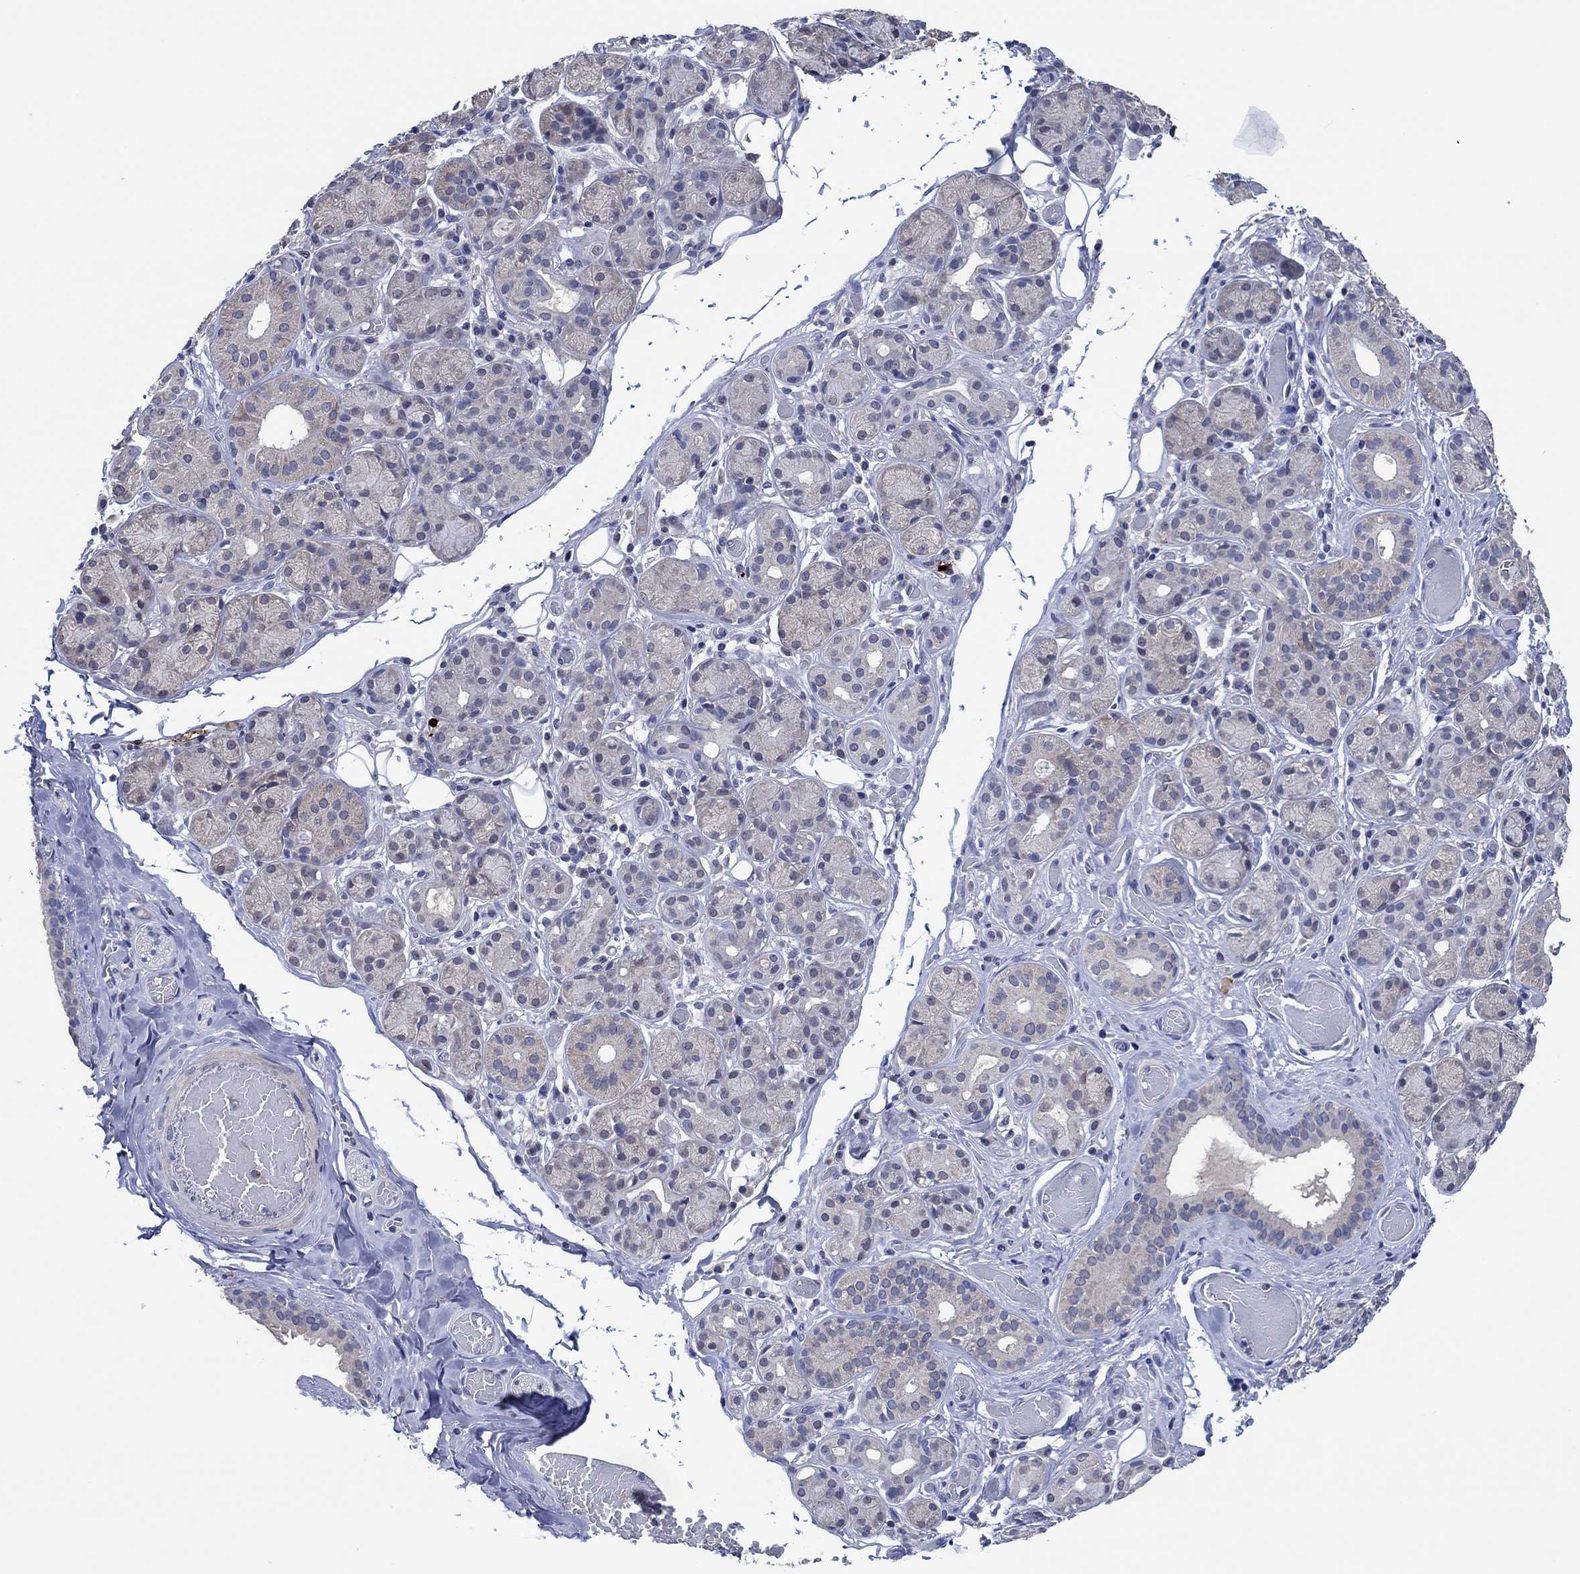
{"staining": {"intensity": "negative", "quantity": "none", "location": "none"}, "tissue": "salivary gland", "cell_type": "Glandular cells", "image_type": "normal", "snomed": [{"axis": "morphology", "description": "Normal tissue, NOS"}, {"axis": "topography", "description": "Salivary gland"}, {"axis": "topography", "description": "Peripheral nerve tissue"}], "caption": "There is no significant positivity in glandular cells of salivary gland. (IHC, brightfield microscopy, high magnification).", "gene": "PRRT3", "patient": {"sex": "male", "age": 71}}